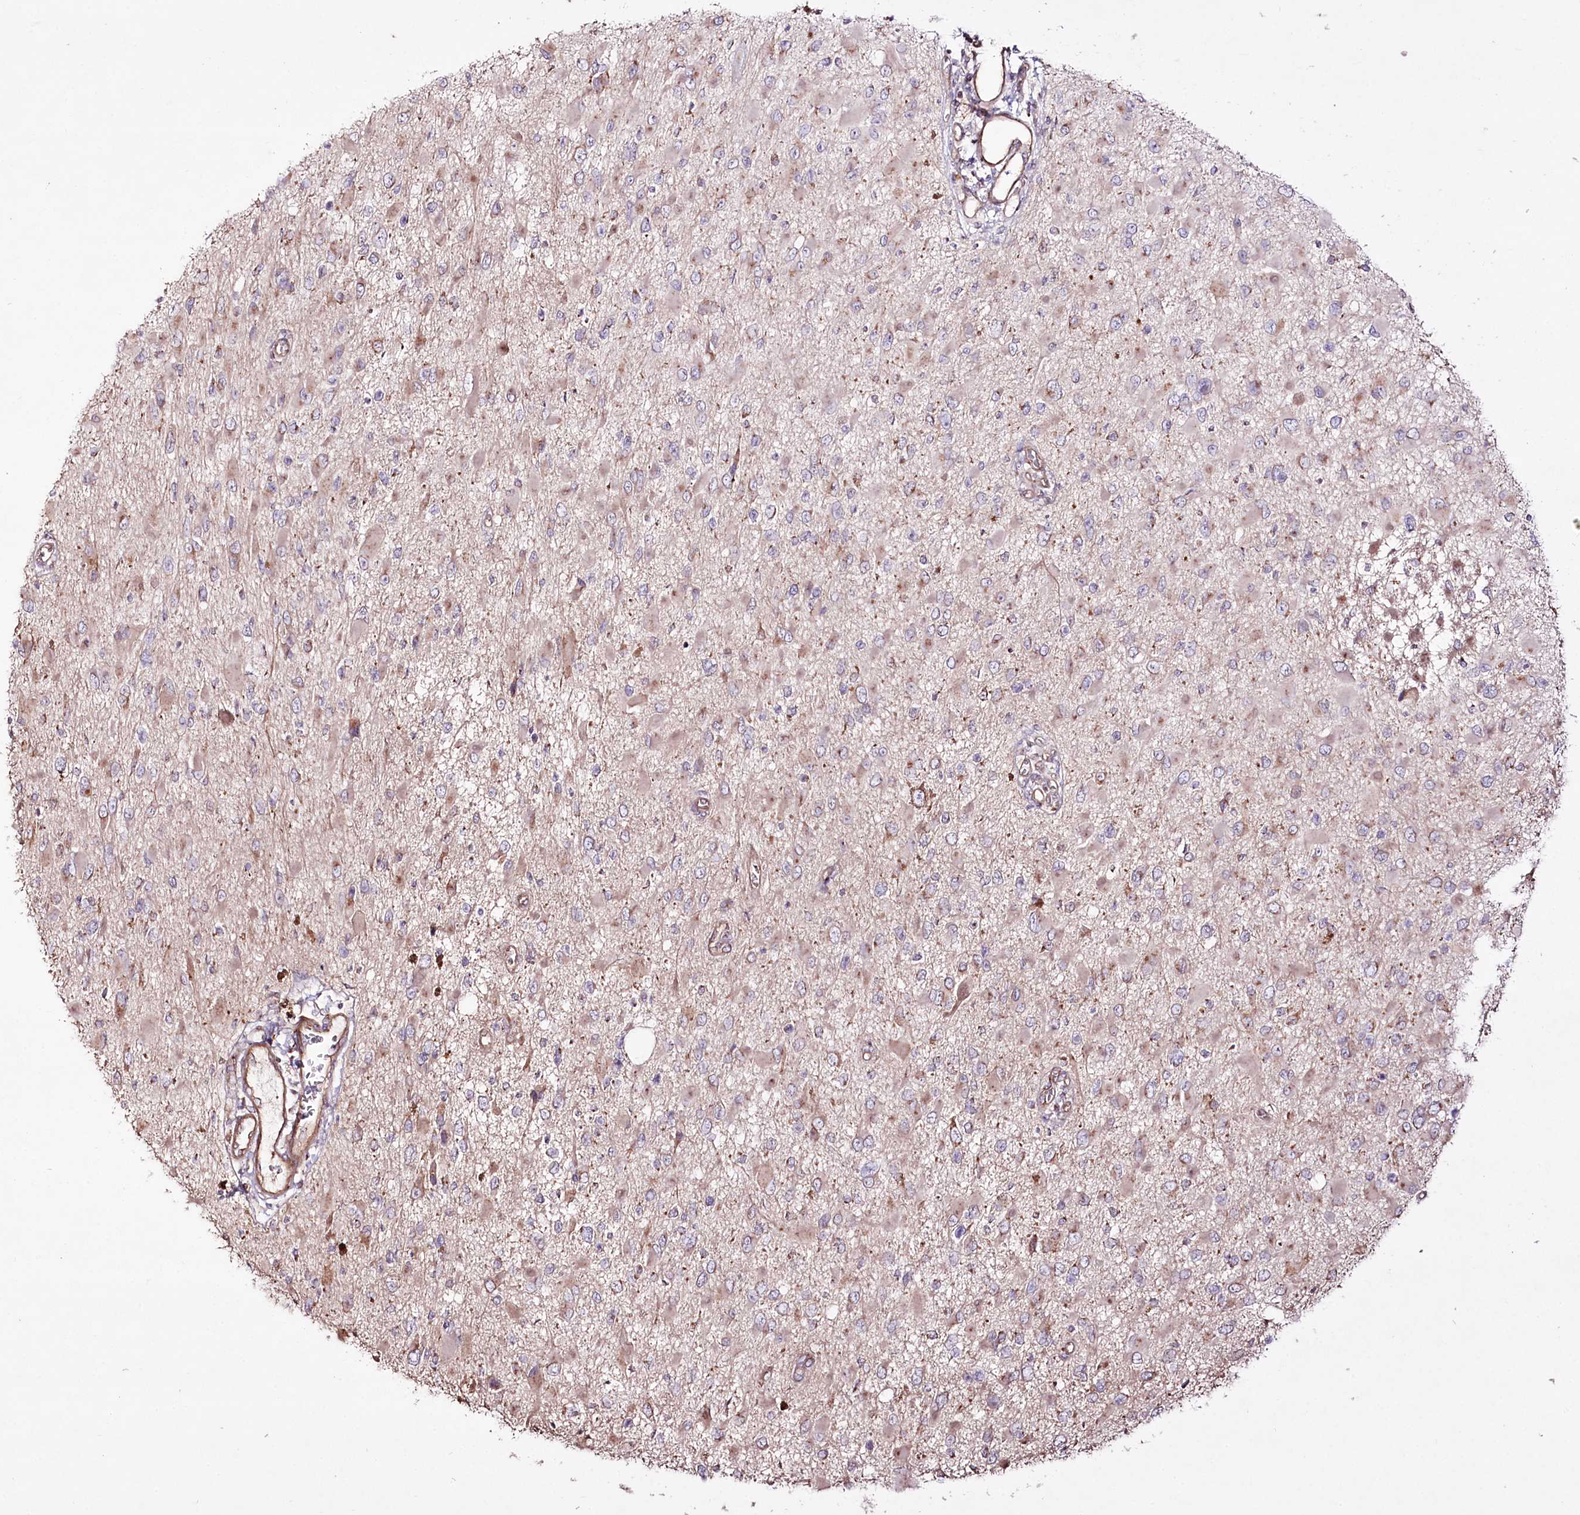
{"staining": {"intensity": "moderate", "quantity": "<25%", "location": "cytoplasmic/membranous"}, "tissue": "glioma", "cell_type": "Tumor cells", "image_type": "cancer", "snomed": [{"axis": "morphology", "description": "Glioma, malignant, High grade"}, {"axis": "topography", "description": "Brain"}], "caption": "There is low levels of moderate cytoplasmic/membranous staining in tumor cells of malignant glioma (high-grade), as demonstrated by immunohistochemical staining (brown color).", "gene": "REXO2", "patient": {"sex": "male", "age": 53}}